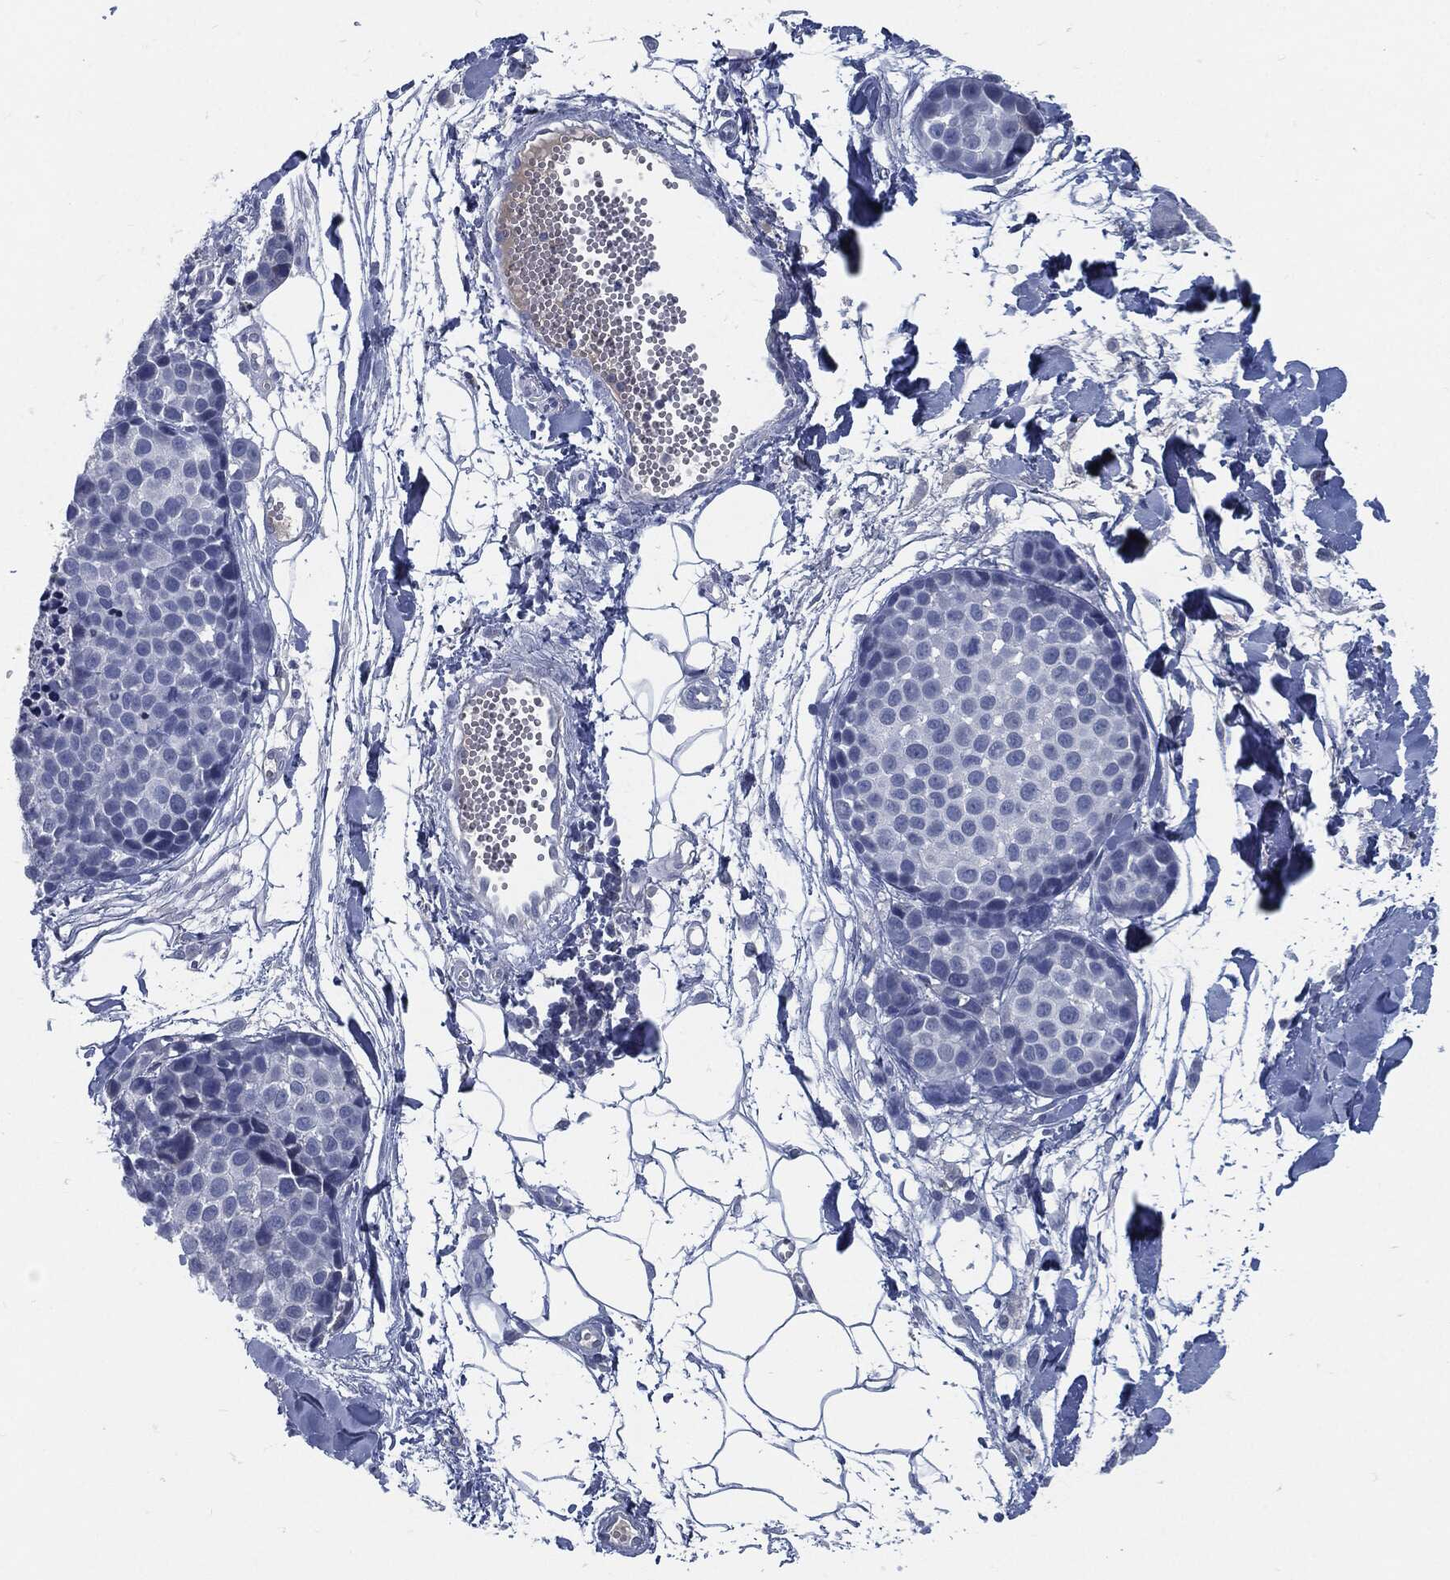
{"staining": {"intensity": "negative", "quantity": "none", "location": "none"}, "tissue": "melanoma", "cell_type": "Tumor cells", "image_type": "cancer", "snomed": [{"axis": "morphology", "description": "Malignant melanoma, NOS"}, {"axis": "topography", "description": "Skin"}], "caption": "IHC micrograph of human melanoma stained for a protein (brown), which displays no expression in tumor cells.", "gene": "MST1", "patient": {"sex": "female", "age": 86}}